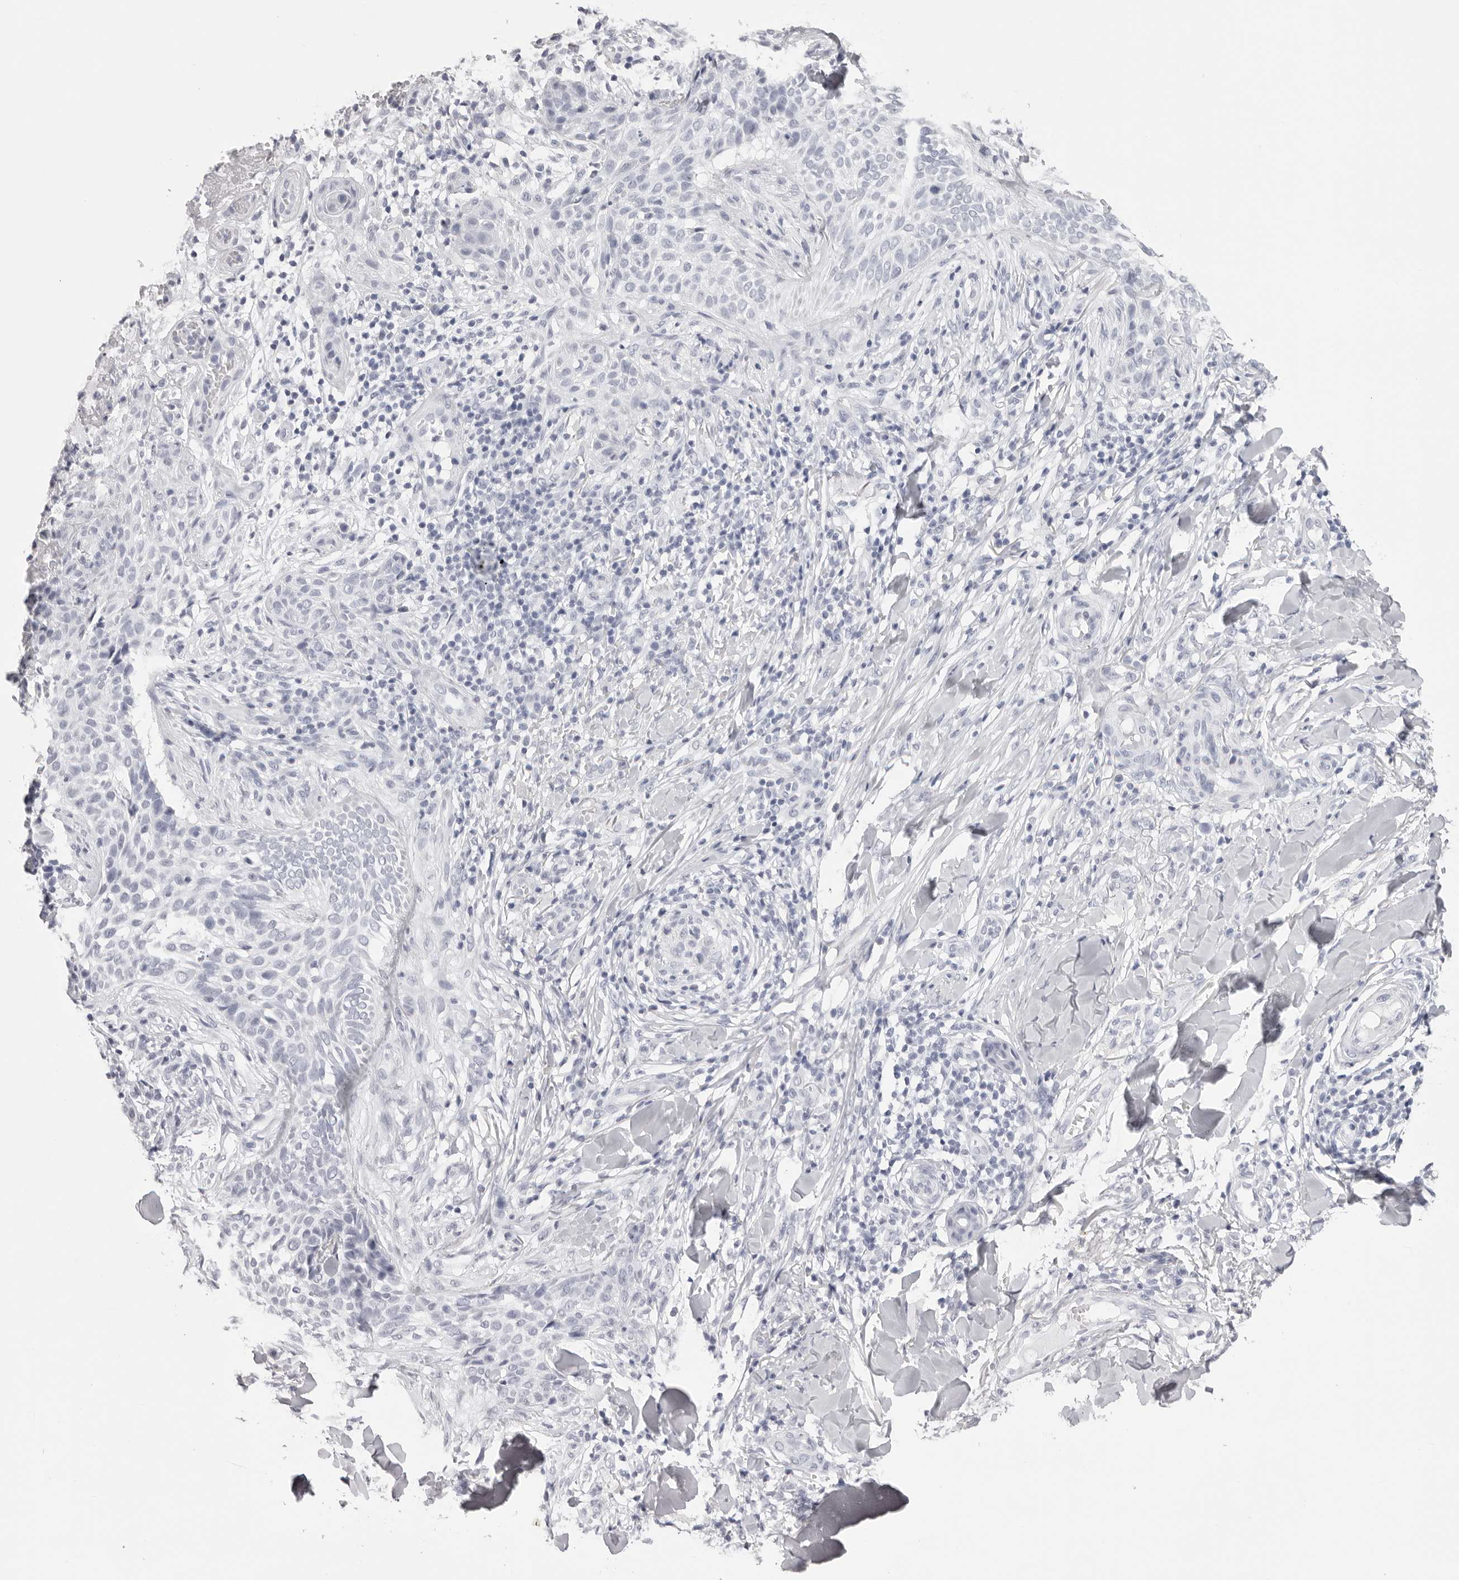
{"staining": {"intensity": "negative", "quantity": "none", "location": "none"}, "tissue": "skin cancer", "cell_type": "Tumor cells", "image_type": "cancer", "snomed": [{"axis": "morphology", "description": "Normal tissue, NOS"}, {"axis": "morphology", "description": "Basal cell carcinoma"}, {"axis": "topography", "description": "Skin"}], "caption": "Histopathology image shows no protein expression in tumor cells of skin cancer (basal cell carcinoma) tissue.", "gene": "RHO", "patient": {"sex": "male", "age": 67}}